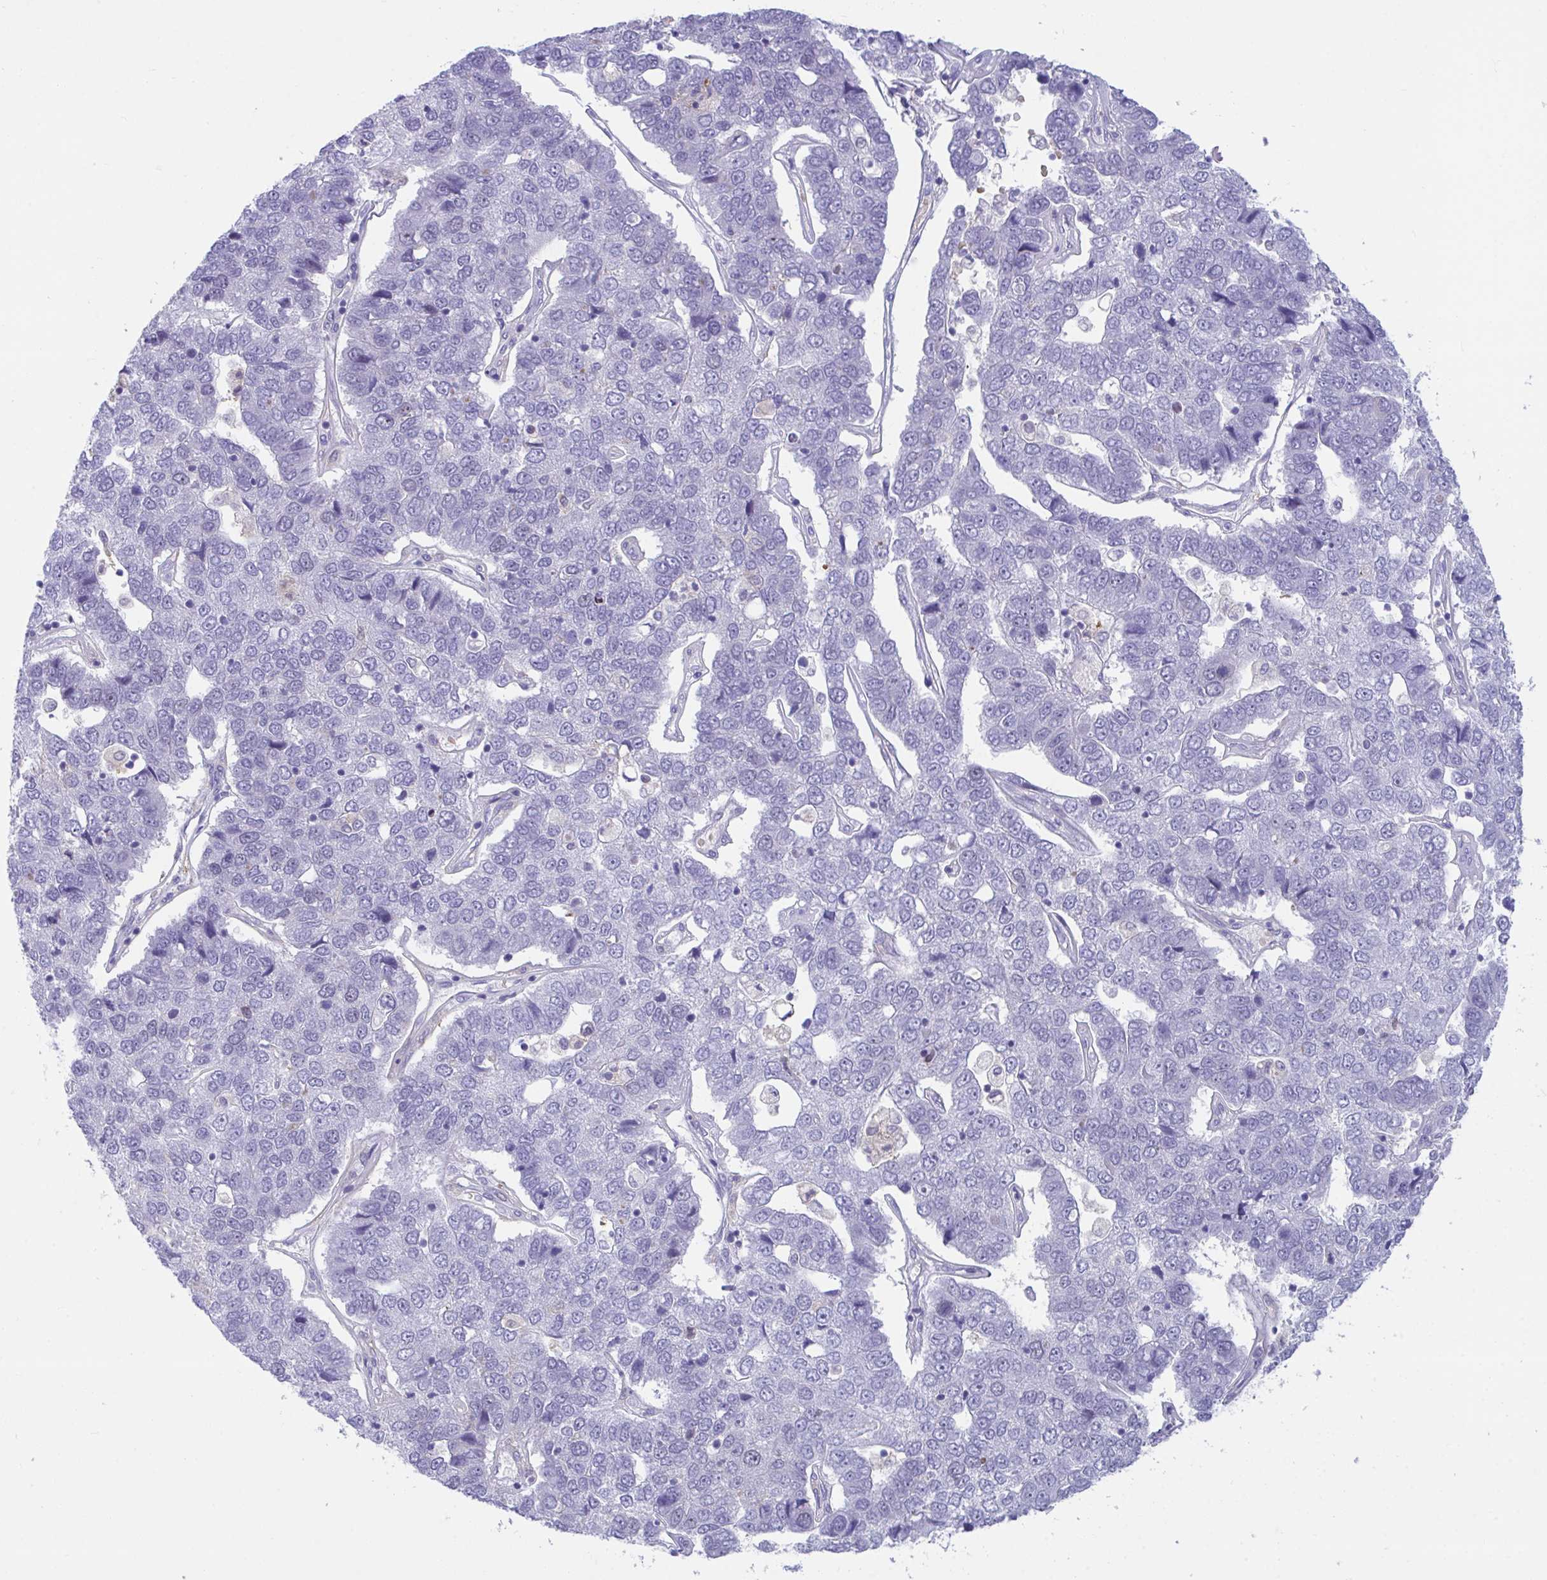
{"staining": {"intensity": "negative", "quantity": "none", "location": "none"}, "tissue": "pancreatic cancer", "cell_type": "Tumor cells", "image_type": "cancer", "snomed": [{"axis": "morphology", "description": "Adenocarcinoma, NOS"}, {"axis": "topography", "description": "Pancreas"}], "caption": "This image is of pancreatic adenocarcinoma stained with immunohistochemistry (IHC) to label a protein in brown with the nuclei are counter-stained blue. There is no positivity in tumor cells.", "gene": "CENPQ", "patient": {"sex": "female", "age": 61}}